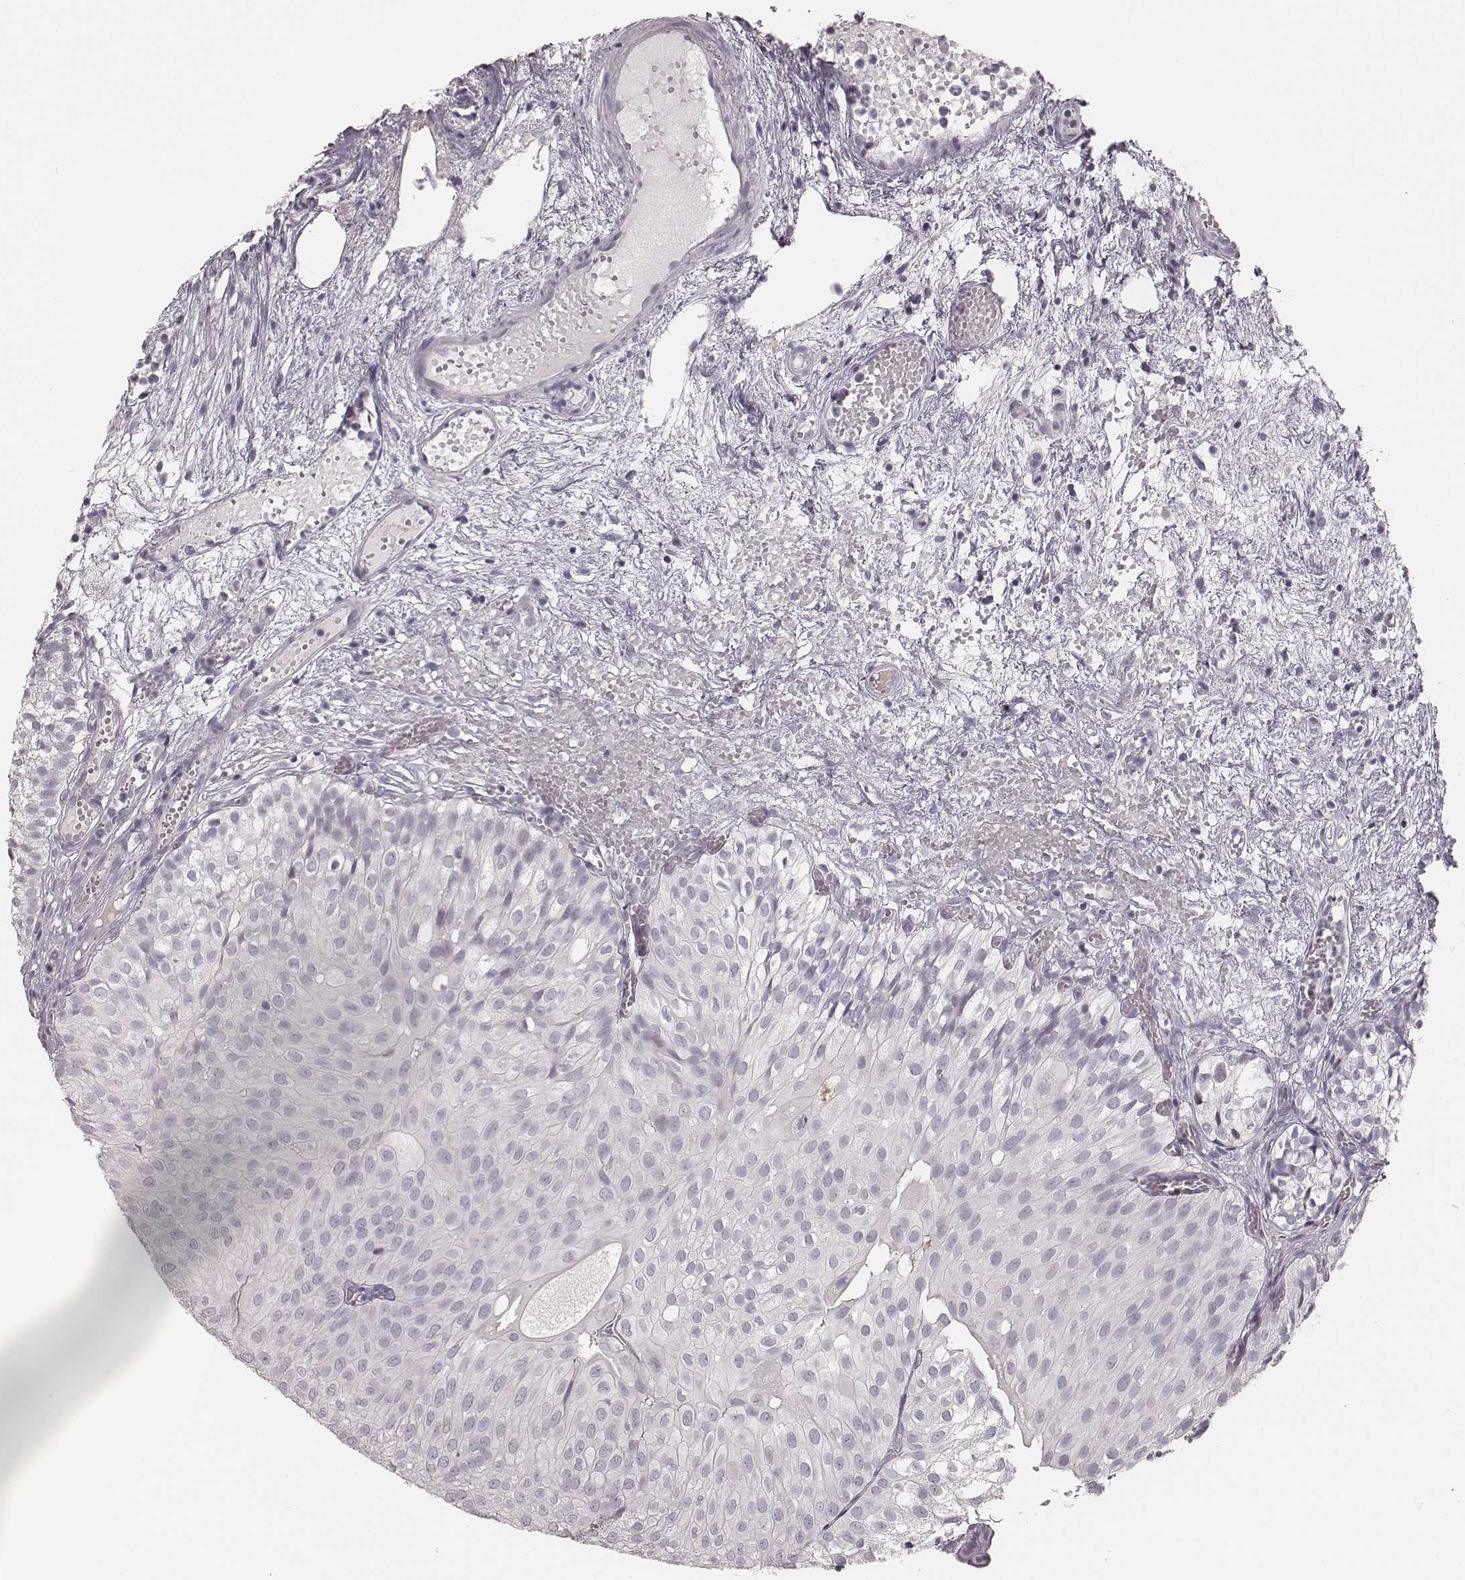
{"staining": {"intensity": "negative", "quantity": "none", "location": "none"}, "tissue": "urothelial cancer", "cell_type": "Tumor cells", "image_type": "cancer", "snomed": [{"axis": "morphology", "description": "Urothelial carcinoma, Low grade"}, {"axis": "topography", "description": "Urinary bladder"}], "caption": "An immunohistochemistry (IHC) photomicrograph of urothelial carcinoma (low-grade) is shown. There is no staining in tumor cells of urothelial carcinoma (low-grade).", "gene": "S100Z", "patient": {"sex": "male", "age": 72}}